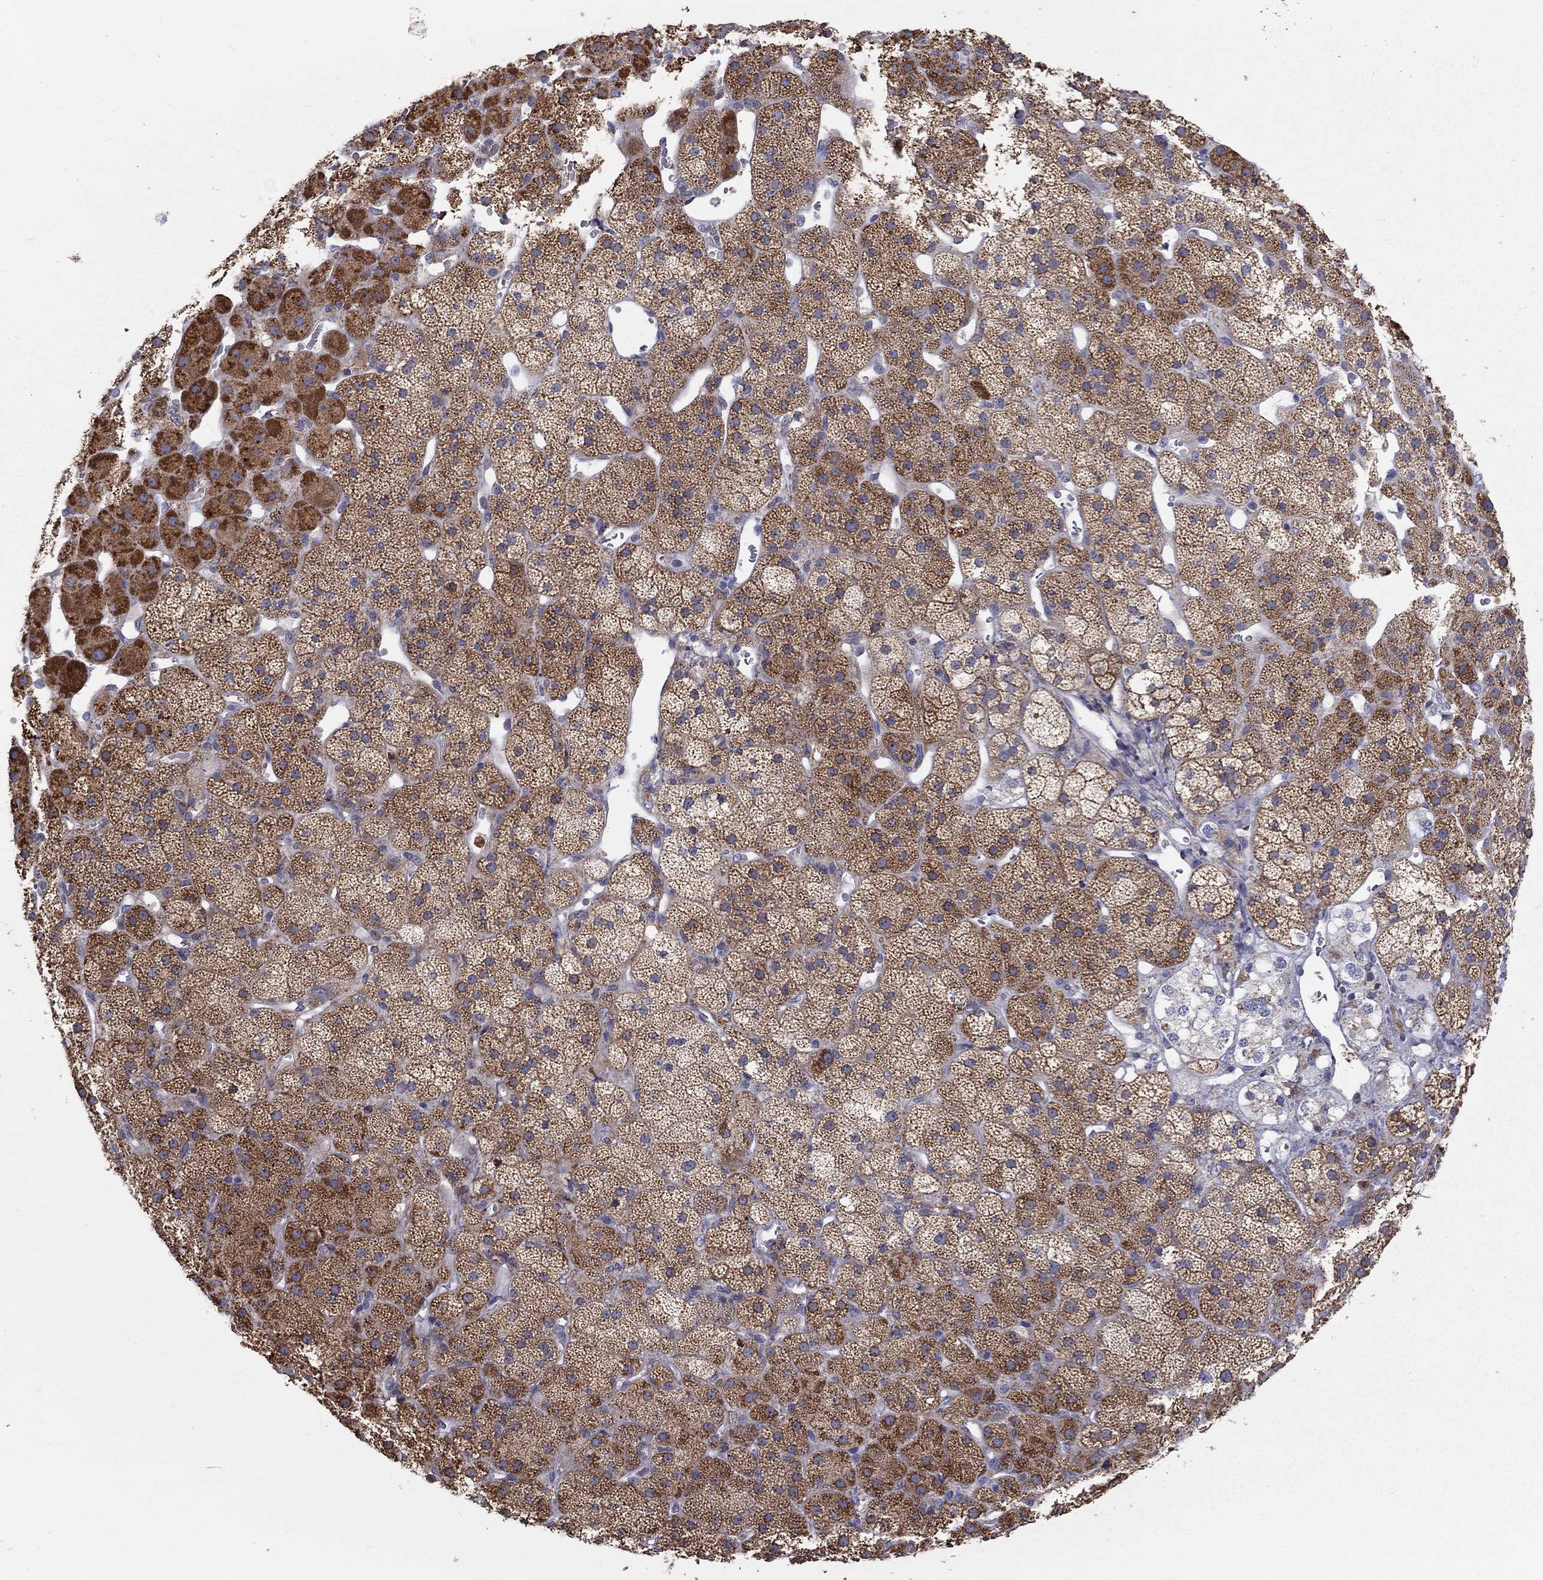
{"staining": {"intensity": "moderate", "quantity": ">75%", "location": "cytoplasmic/membranous"}, "tissue": "adrenal gland", "cell_type": "Glandular cells", "image_type": "normal", "snomed": [{"axis": "morphology", "description": "Normal tissue, NOS"}, {"axis": "topography", "description": "Adrenal gland"}], "caption": "Immunohistochemistry (DAB (3,3'-diaminobenzidine)) staining of normal adrenal gland displays moderate cytoplasmic/membranous protein staining in approximately >75% of glandular cells. The protein of interest is shown in brown color, while the nuclei are stained blue.", "gene": "PRDX4", "patient": {"sex": "male", "age": 57}}